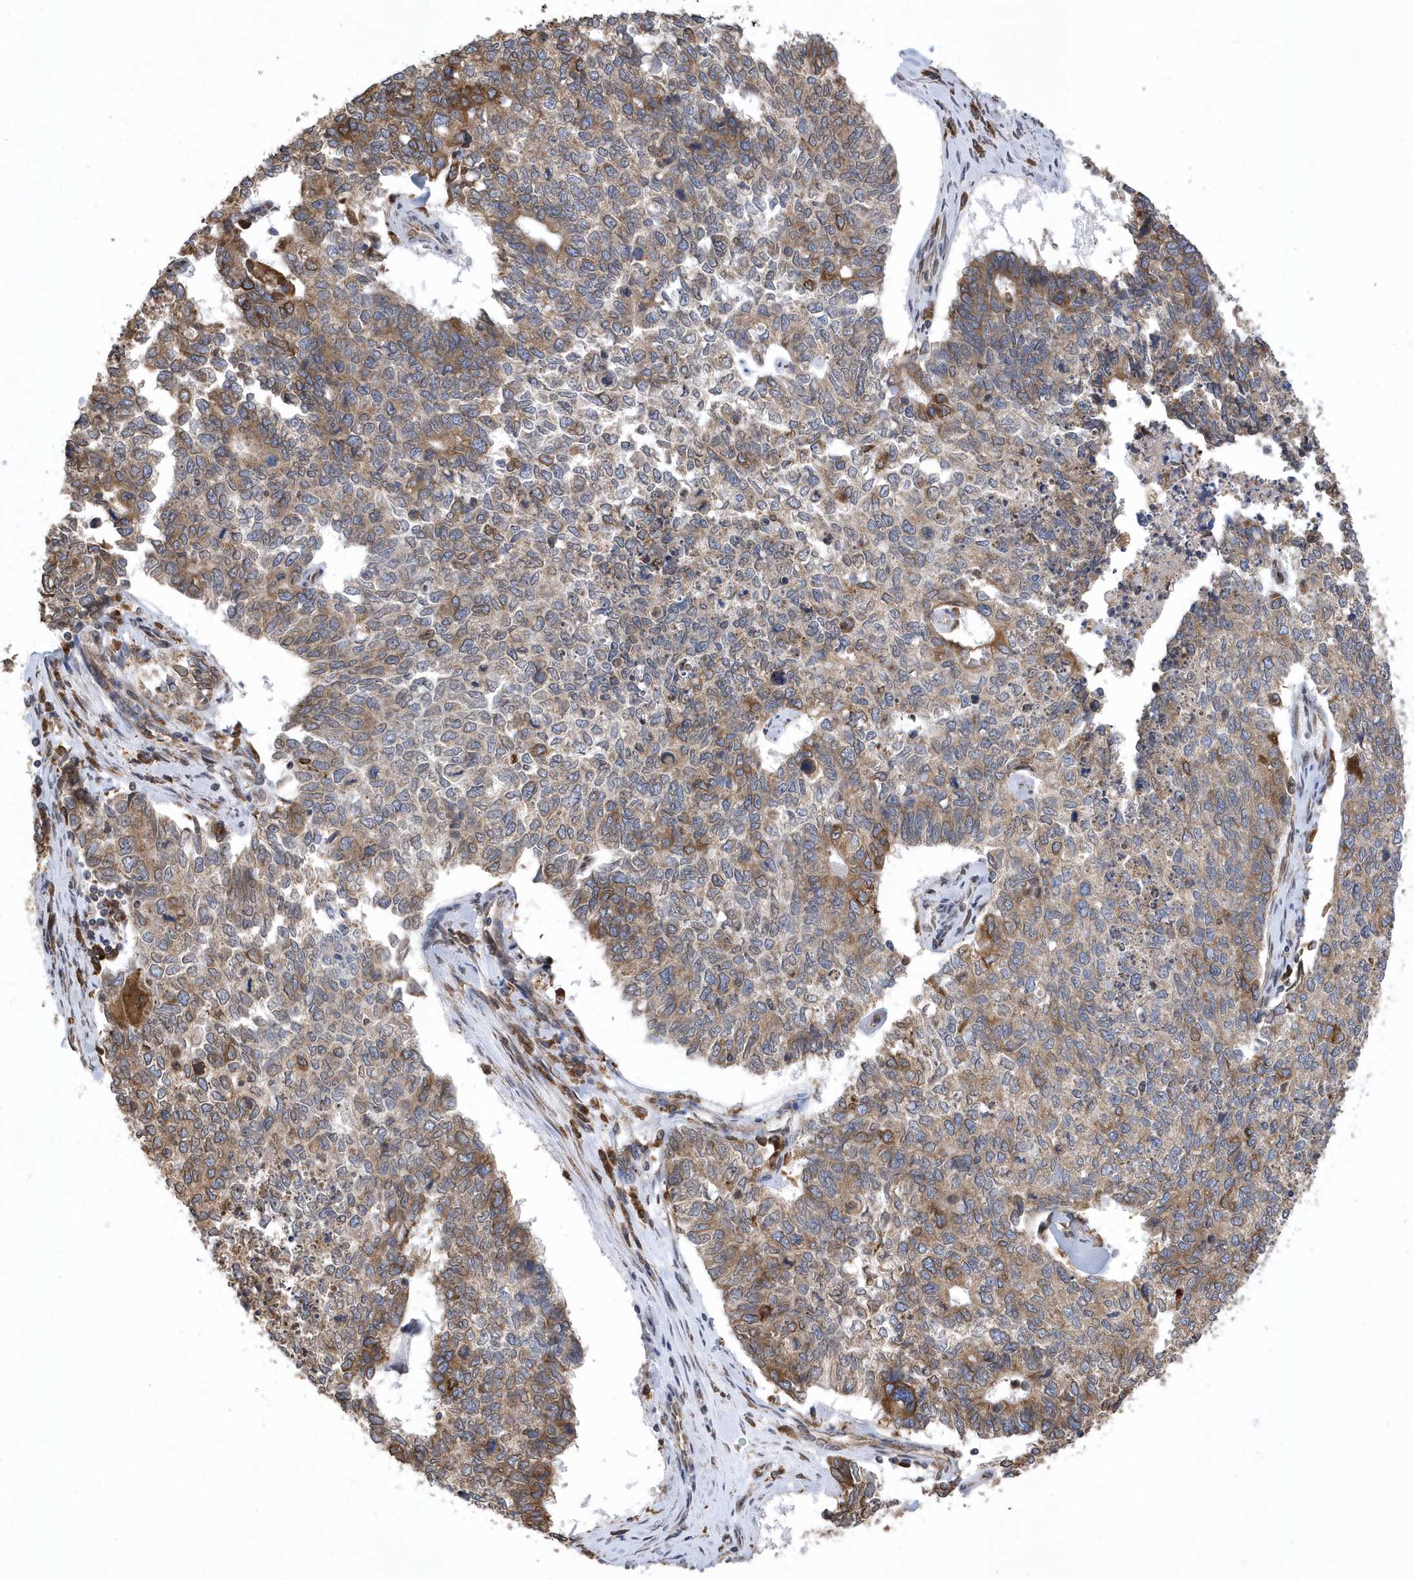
{"staining": {"intensity": "moderate", "quantity": "25%-75%", "location": "cytoplasmic/membranous"}, "tissue": "cervical cancer", "cell_type": "Tumor cells", "image_type": "cancer", "snomed": [{"axis": "morphology", "description": "Squamous cell carcinoma, NOS"}, {"axis": "topography", "description": "Cervix"}], "caption": "High-magnification brightfield microscopy of cervical cancer stained with DAB (brown) and counterstained with hematoxylin (blue). tumor cells exhibit moderate cytoplasmic/membranous expression is present in approximately25%-75% of cells.", "gene": "VAMP7", "patient": {"sex": "female", "age": 63}}